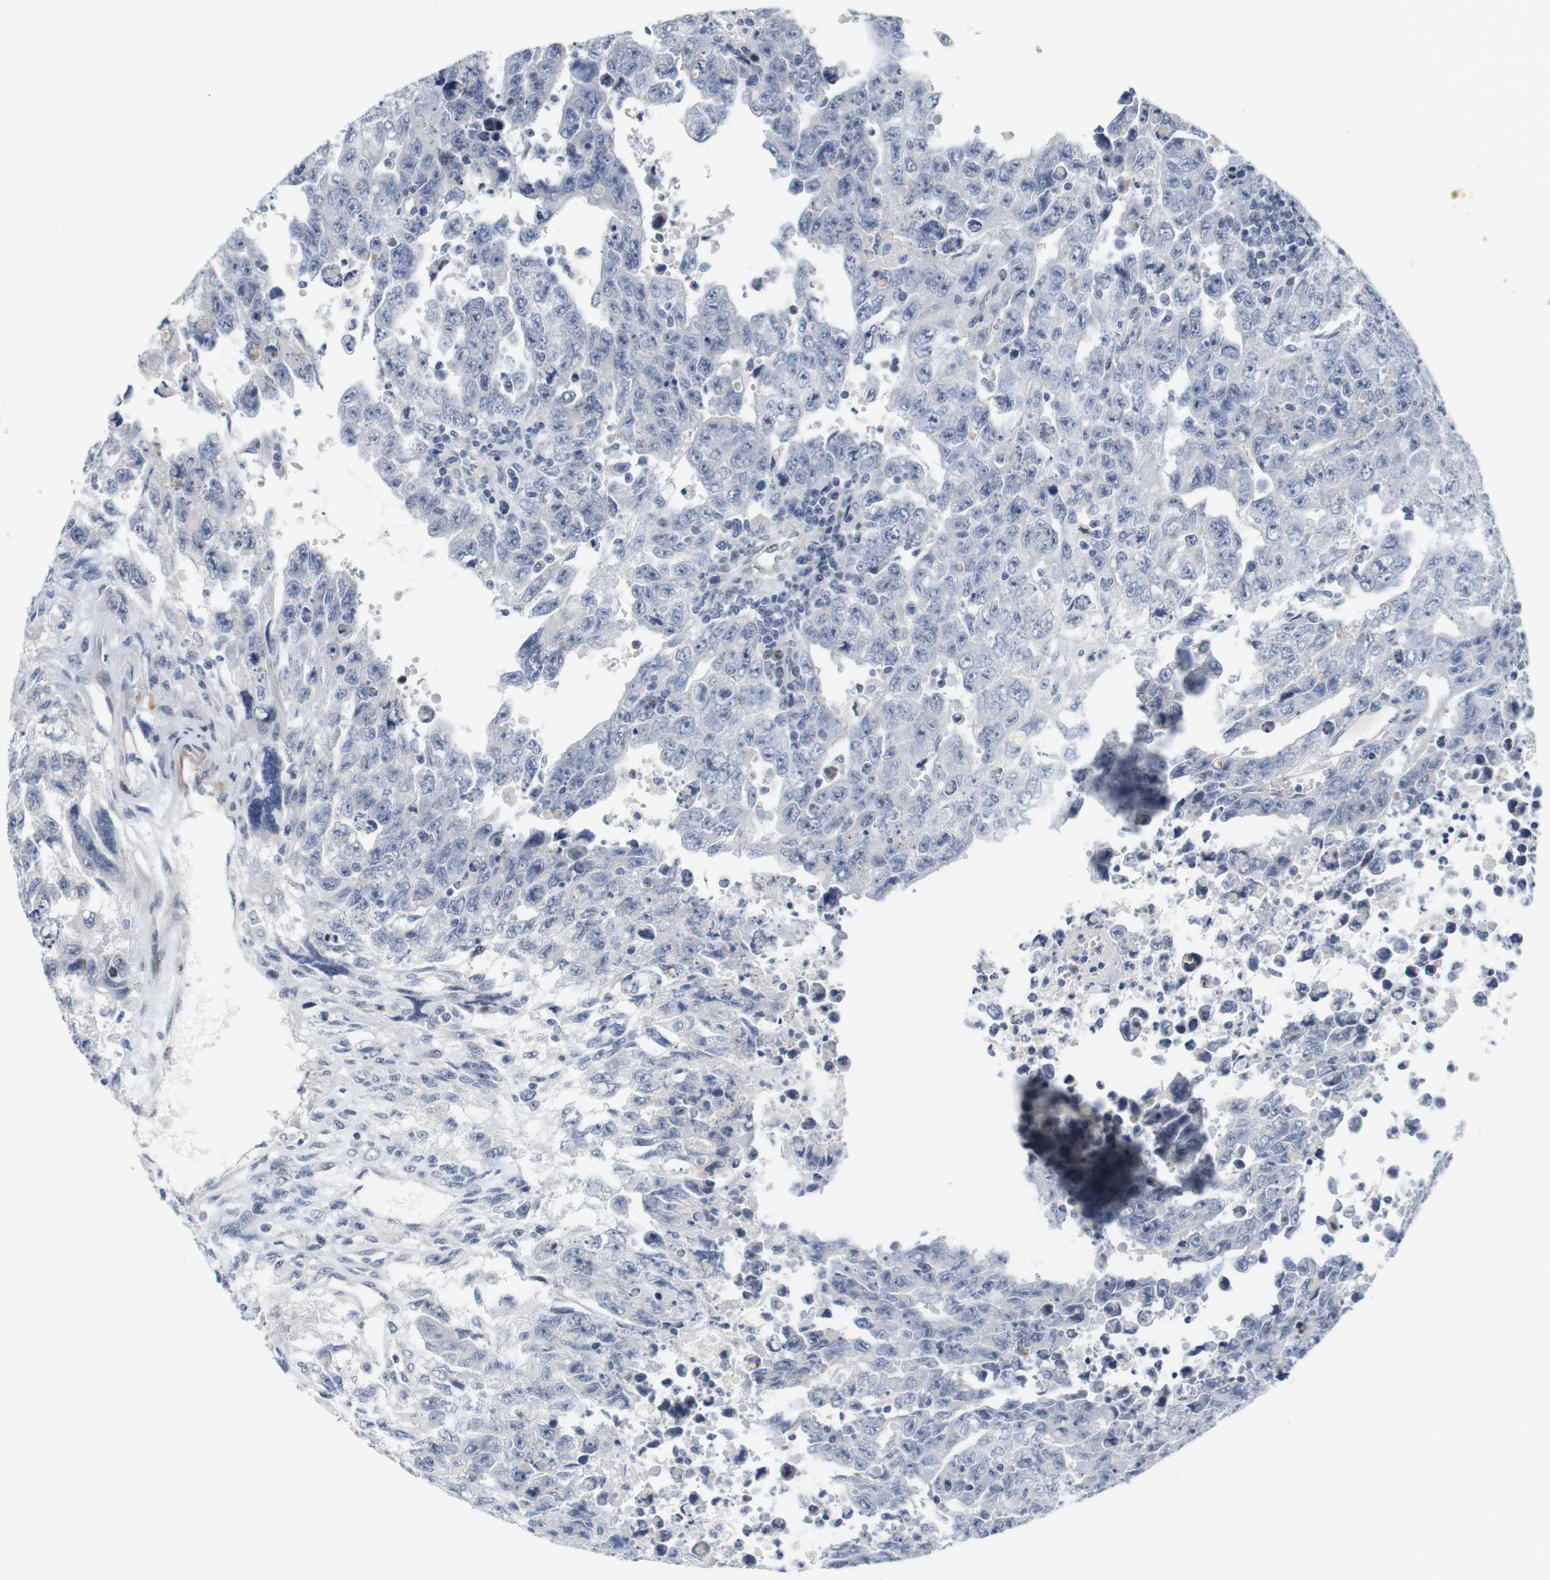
{"staining": {"intensity": "negative", "quantity": "none", "location": "none"}, "tissue": "testis cancer", "cell_type": "Tumor cells", "image_type": "cancer", "snomed": [{"axis": "morphology", "description": "Carcinoma, Embryonal, NOS"}, {"axis": "topography", "description": "Testis"}], "caption": "Micrograph shows no significant protein staining in tumor cells of embryonal carcinoma (testis).", "gene": "CYB561", "patient": {"sex": "male", "age": 28}}